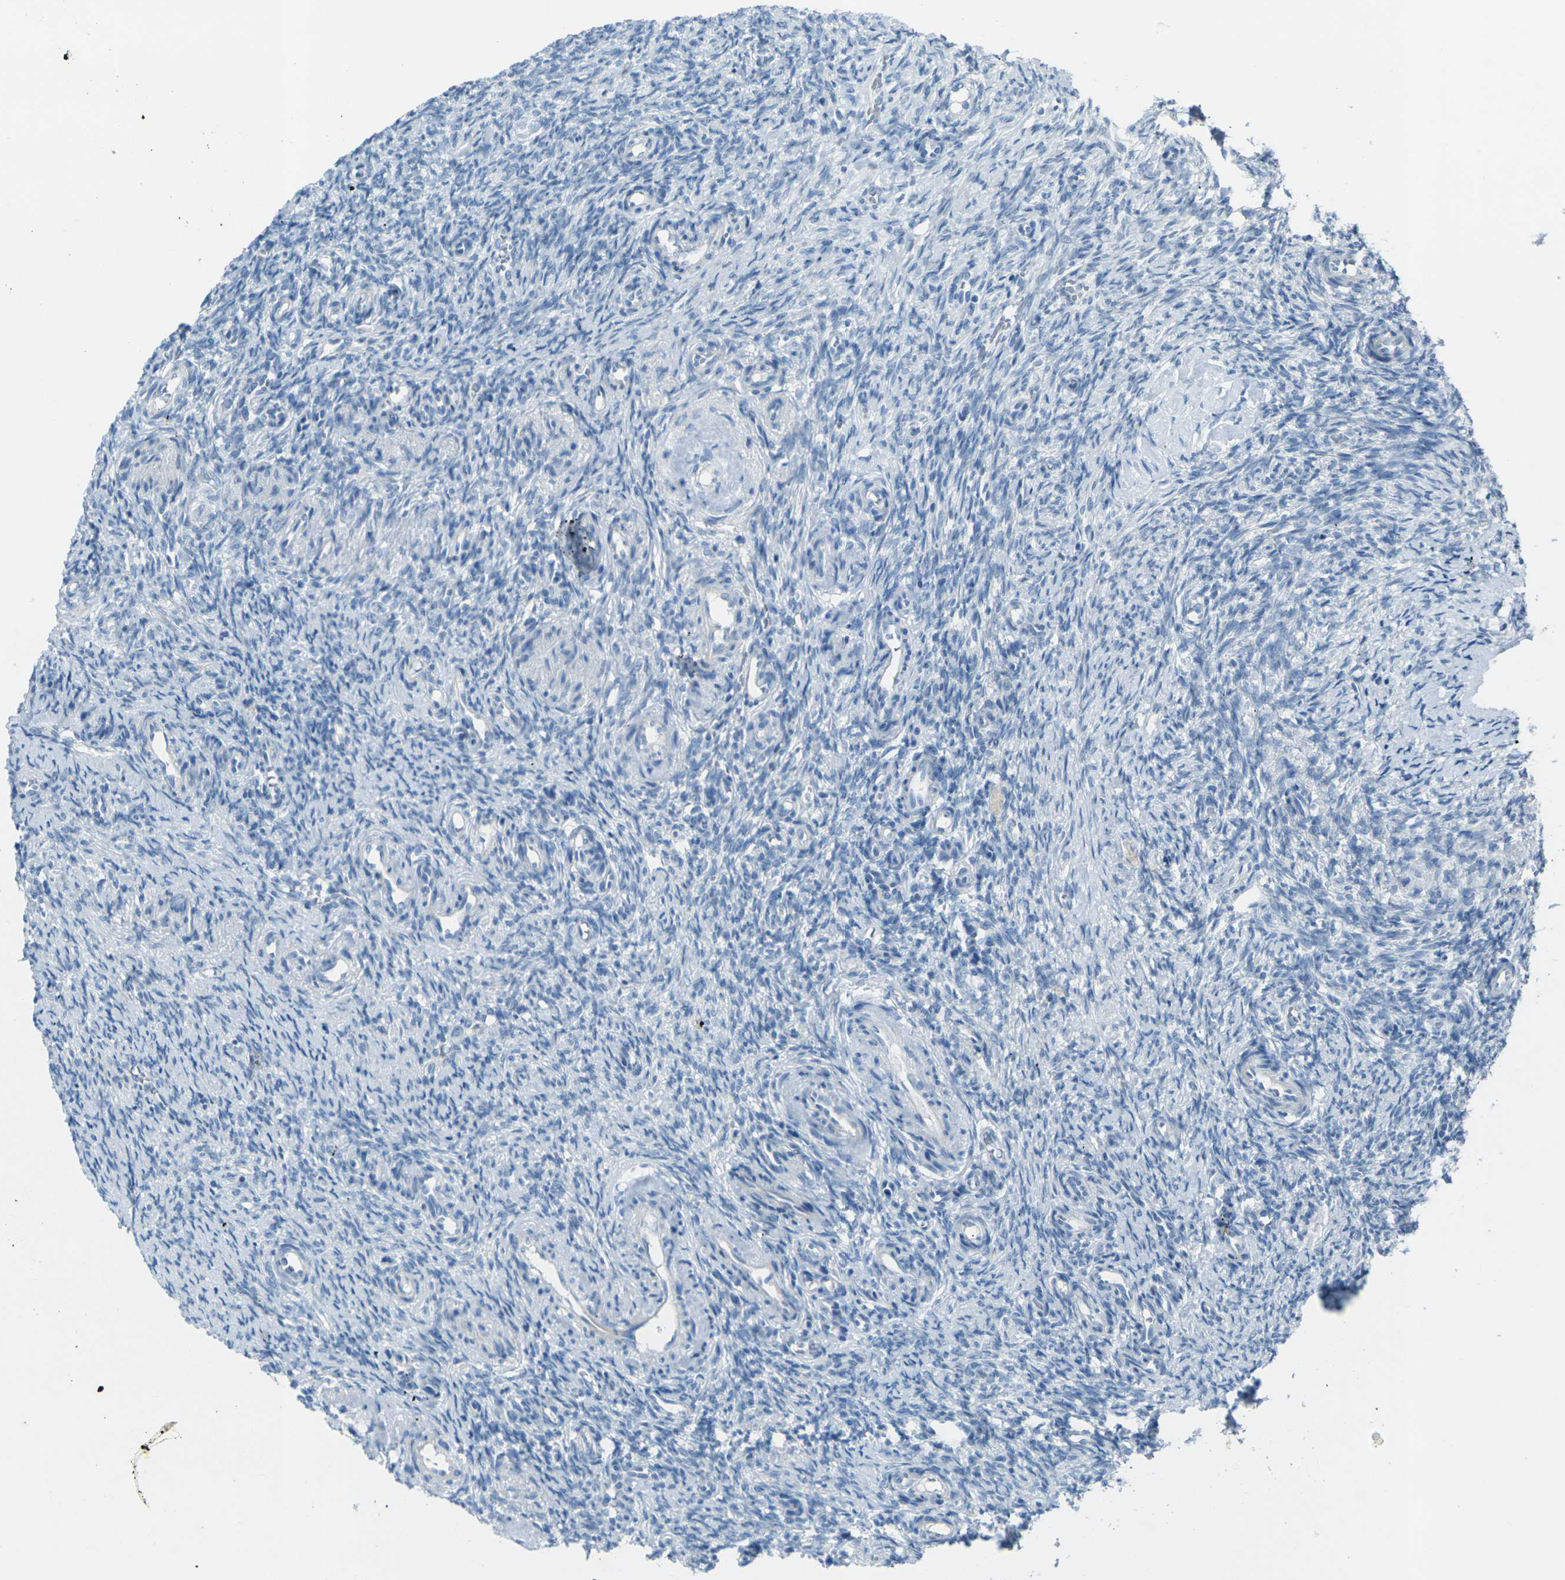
{"staining": {"intensity": "moderate", "quantity": "<25%", "location": "cytoplasmic/membranous"}, "tissue": "ovary", "cell_type": "Follicle cells", "image_type": "normal", "snomed": [{"axis": "morphology", "description": "Normal tissue, NOS"}, {"axis": "topography", "description": "Ovary"}], "caption": "Protein staining demonstrates moderate cytoplasmic/membranous expression in about <25% of follicle cells in unremarkable ovary.", "gene": "ANKRD46", "patient": {"sex": "female", "age": 41}}